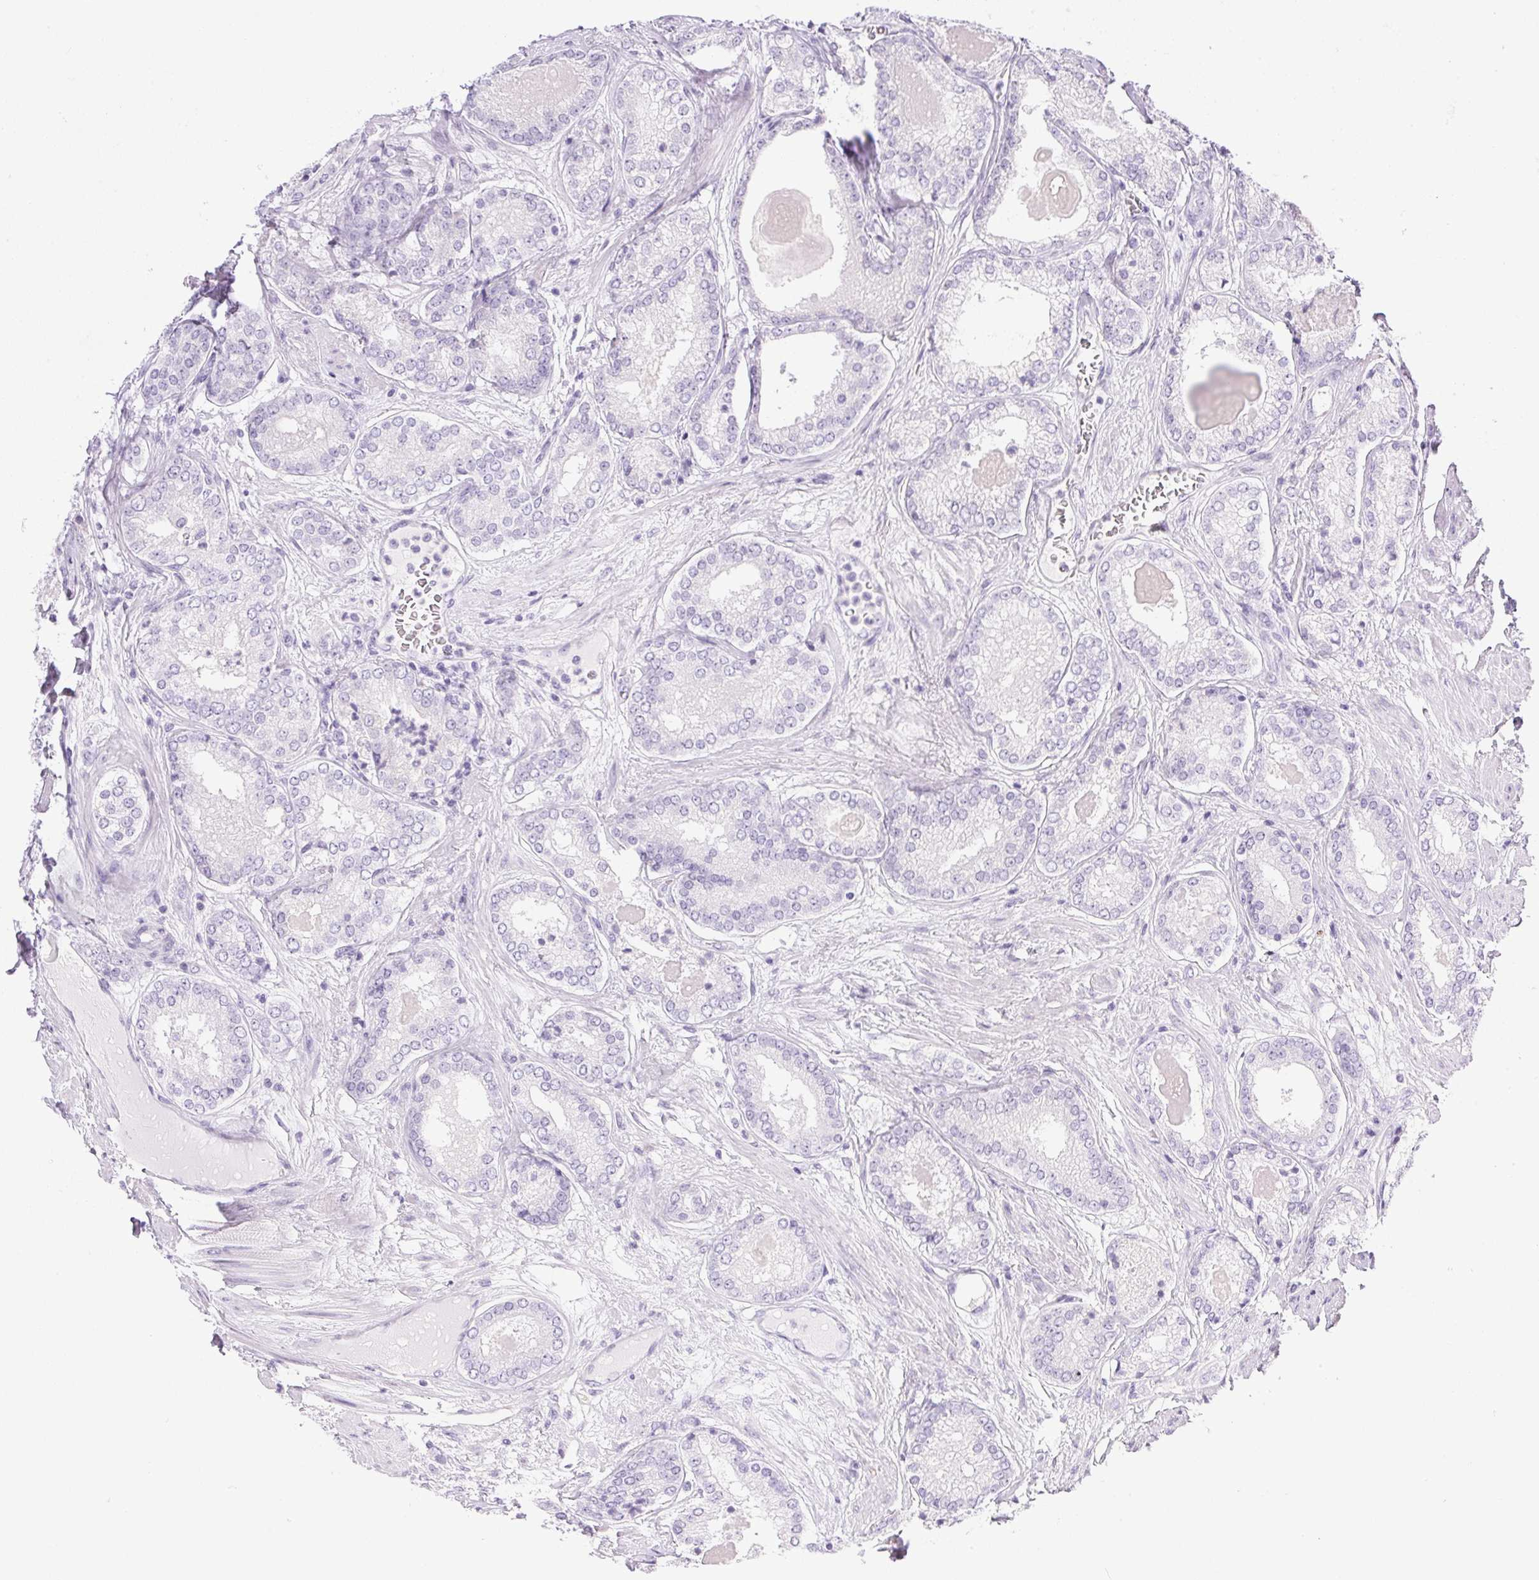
{"staining": {"intensity": "negative", "quantity": "none", "location": "none"}, "tissue": "prostate cancer", "cell_type": "Tumor cells", "image_type": "cancer", "snomed": [{"axis": "morphology", "description": "Adenocarcinoma, NOS"}, {"axis": "morphology", "description": "Adenocarcinoma, Low grade"}, {"axis": "topography", "description": "Prostate"}], "caption": "Immunohistochemistry of adenocarcinoma (low-grade) (prostate) reveals no expression in tumor cells. Nuclei are stained in blue.", "gene": "CPB1", "patient": {"sex": "male", "age": 68}}